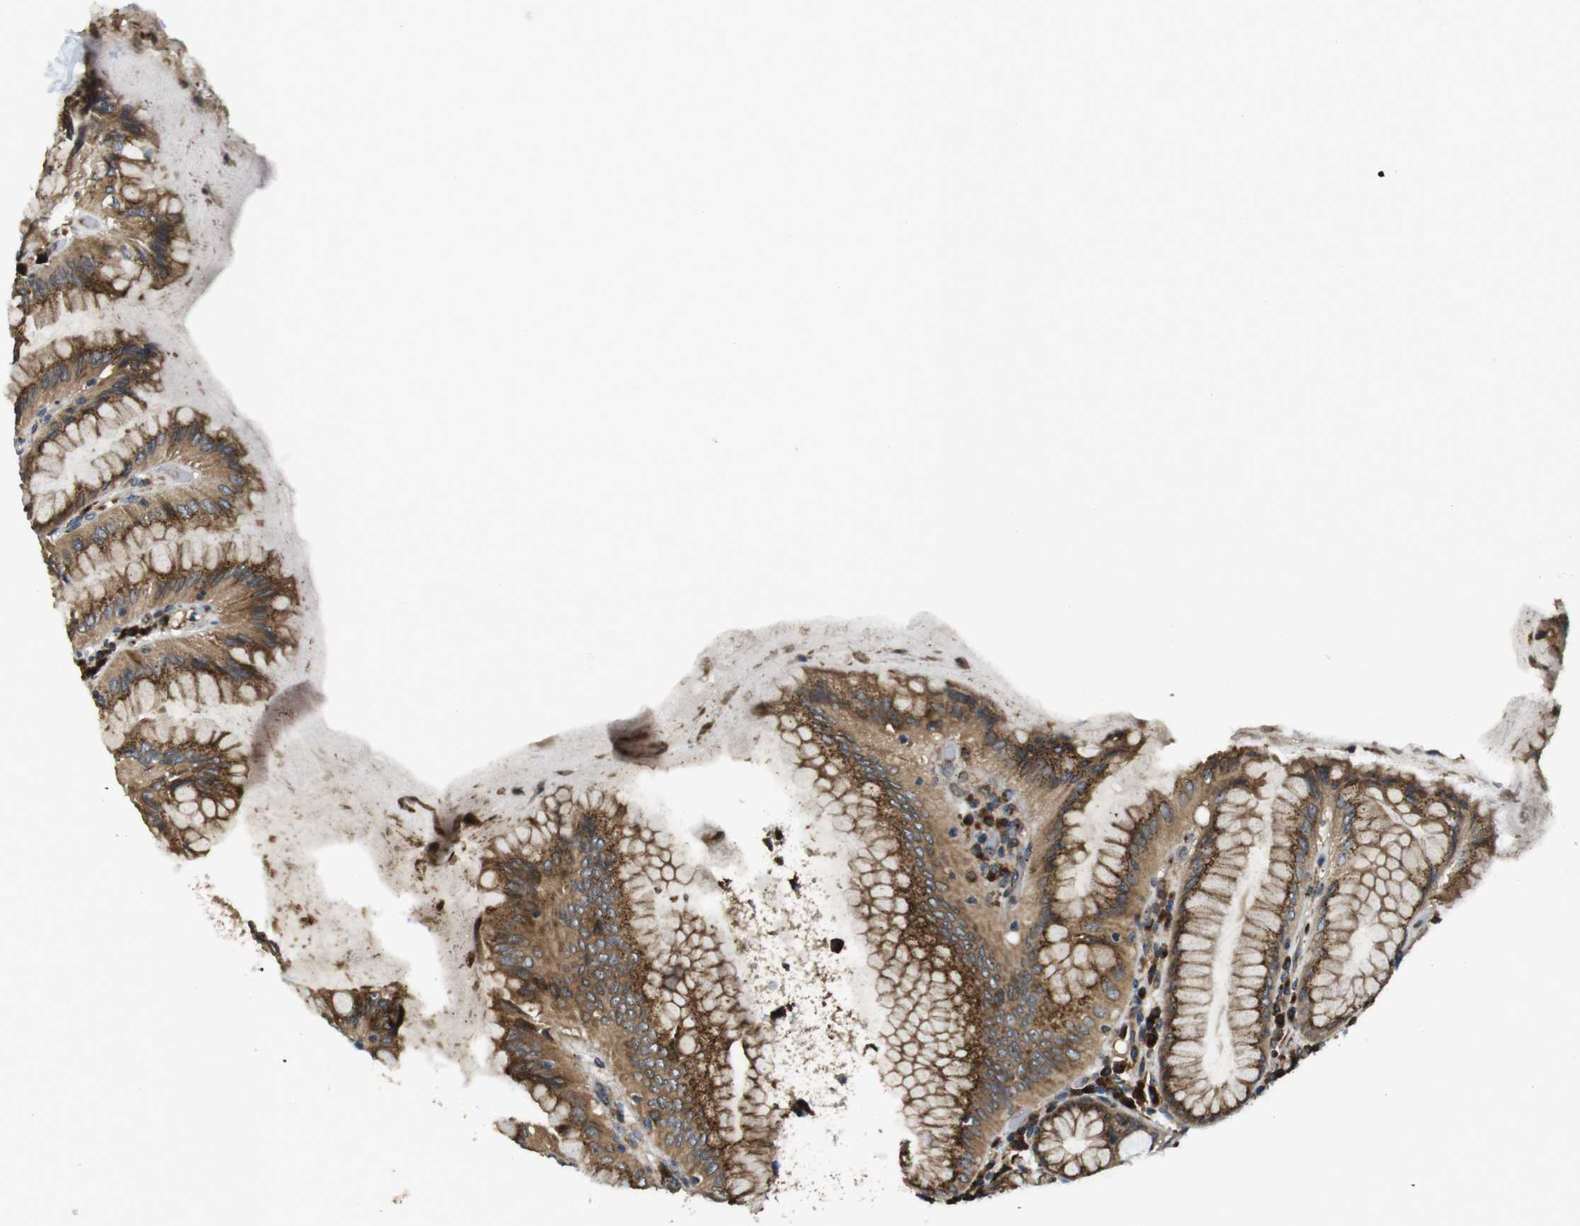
{"staining": {"intensity": "strong", "quantity": ">75%", "location": "cytoplasmic/membranous"}, "tissue": "stomach", "cell_type": "Glandular cells", "image_type": "normal", "snomed": [{"axis": "morphology", "description": "Normal tissue, NOS"}, {"axis": "topography", "description": "Stomach, lower"}], "caption": "Stomach was stained to show a protein in brown. There is high levels of strong cytoplasmic/membranous staining in about >75% of glandular cells. (DAB IHC, brown staining for protein, blue staining for nuclei).", "gene": "TMEM143", "patient": {"sex": "female", "age": 76}}